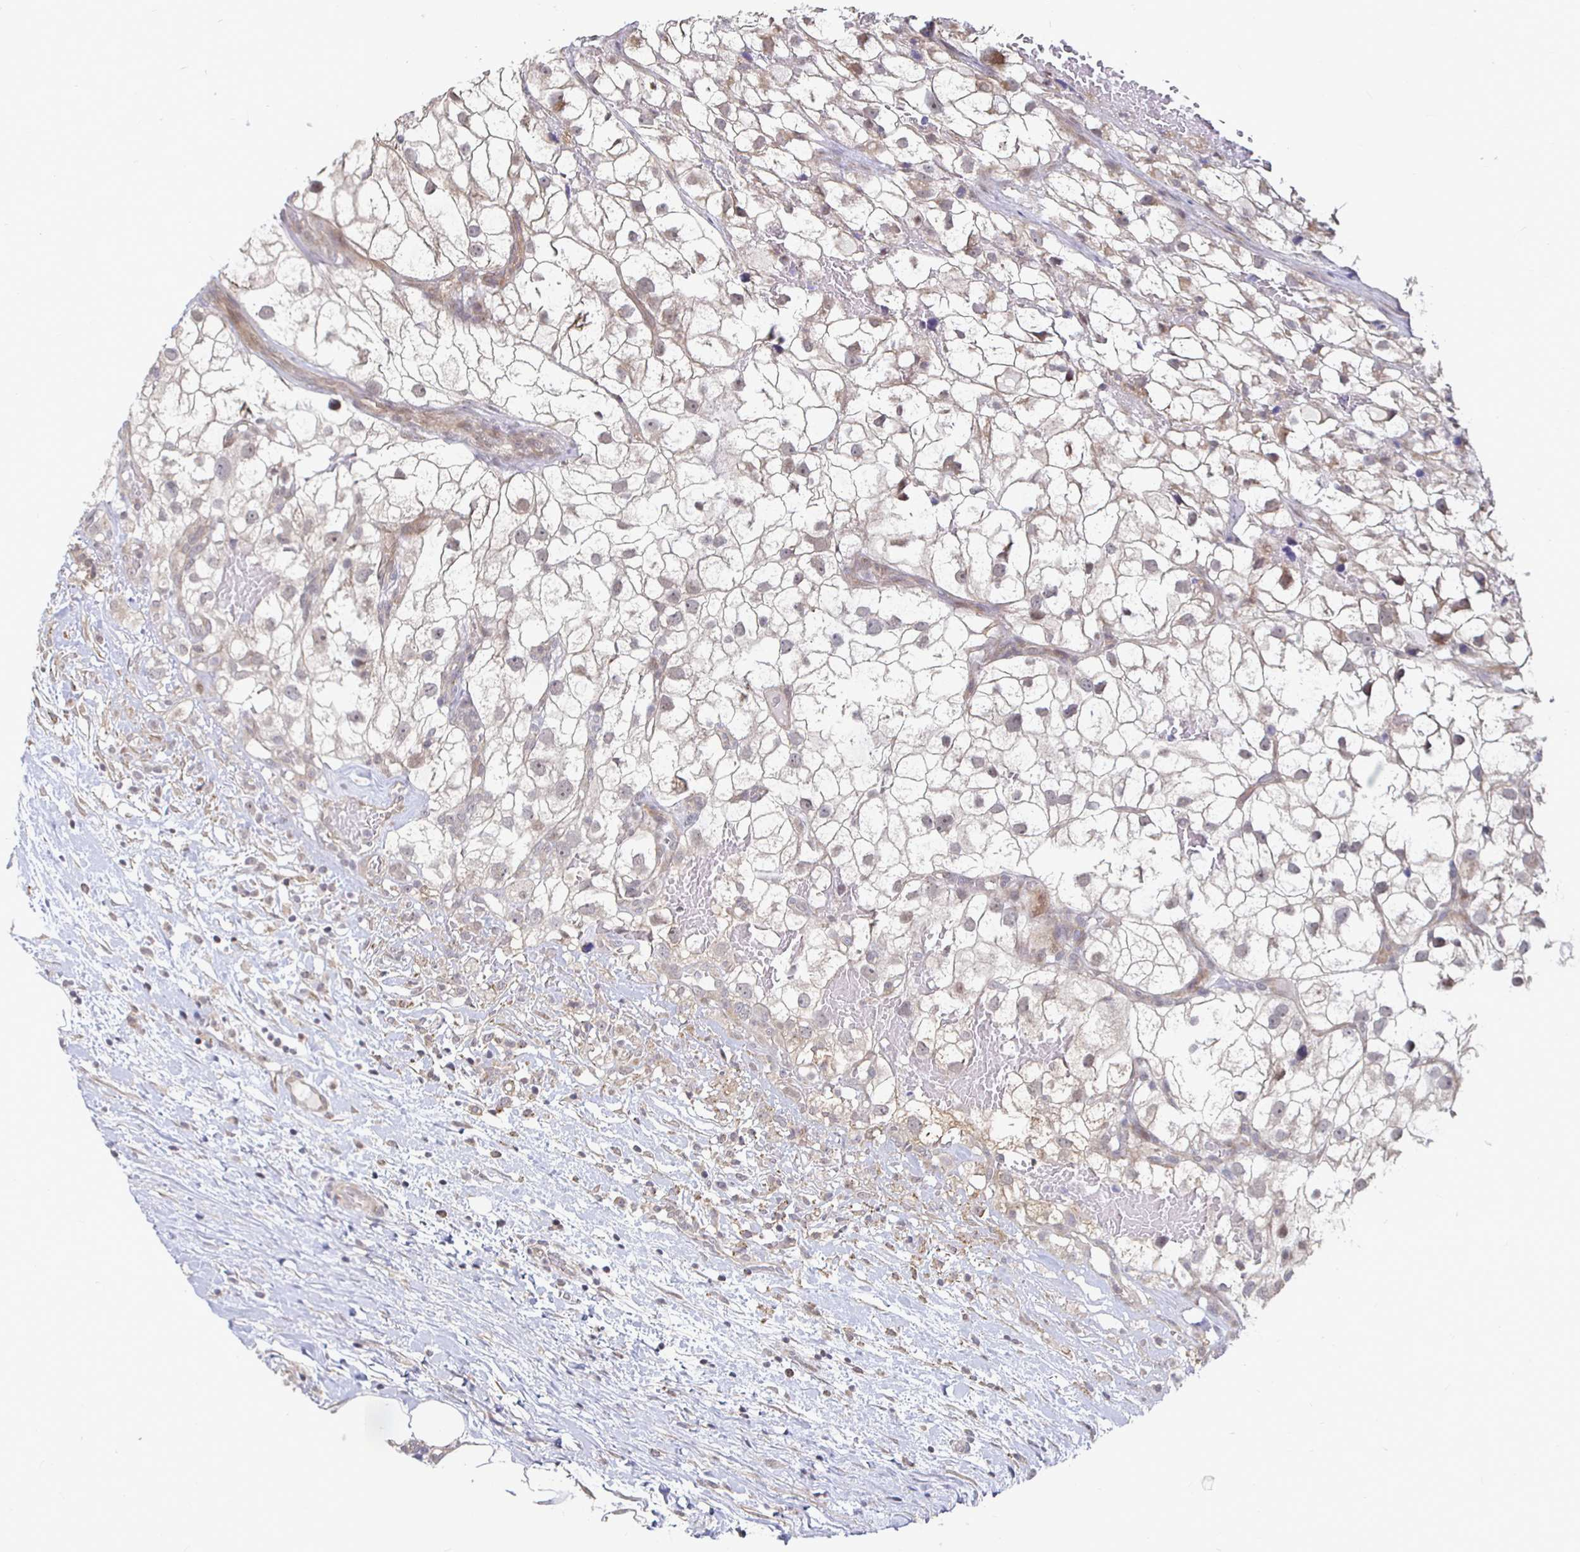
{"staining": {"intensity": "weak", "quantity": "<25%", "location": "nuclear"}, "tissue": "renal cancer", "cell_type": "Tumor cells", "image_type": "cancer", "snomed": [{"axis": "morphology", "description": "Adenocarcinoma, NOS"}, {"axis": "topography", "description": "Kidney"}], "caption": "Tumor cells show no significant protein staining in renal cancer.", "gene": "CAPN11", "patient": {"sex": "male", "age": 59}}